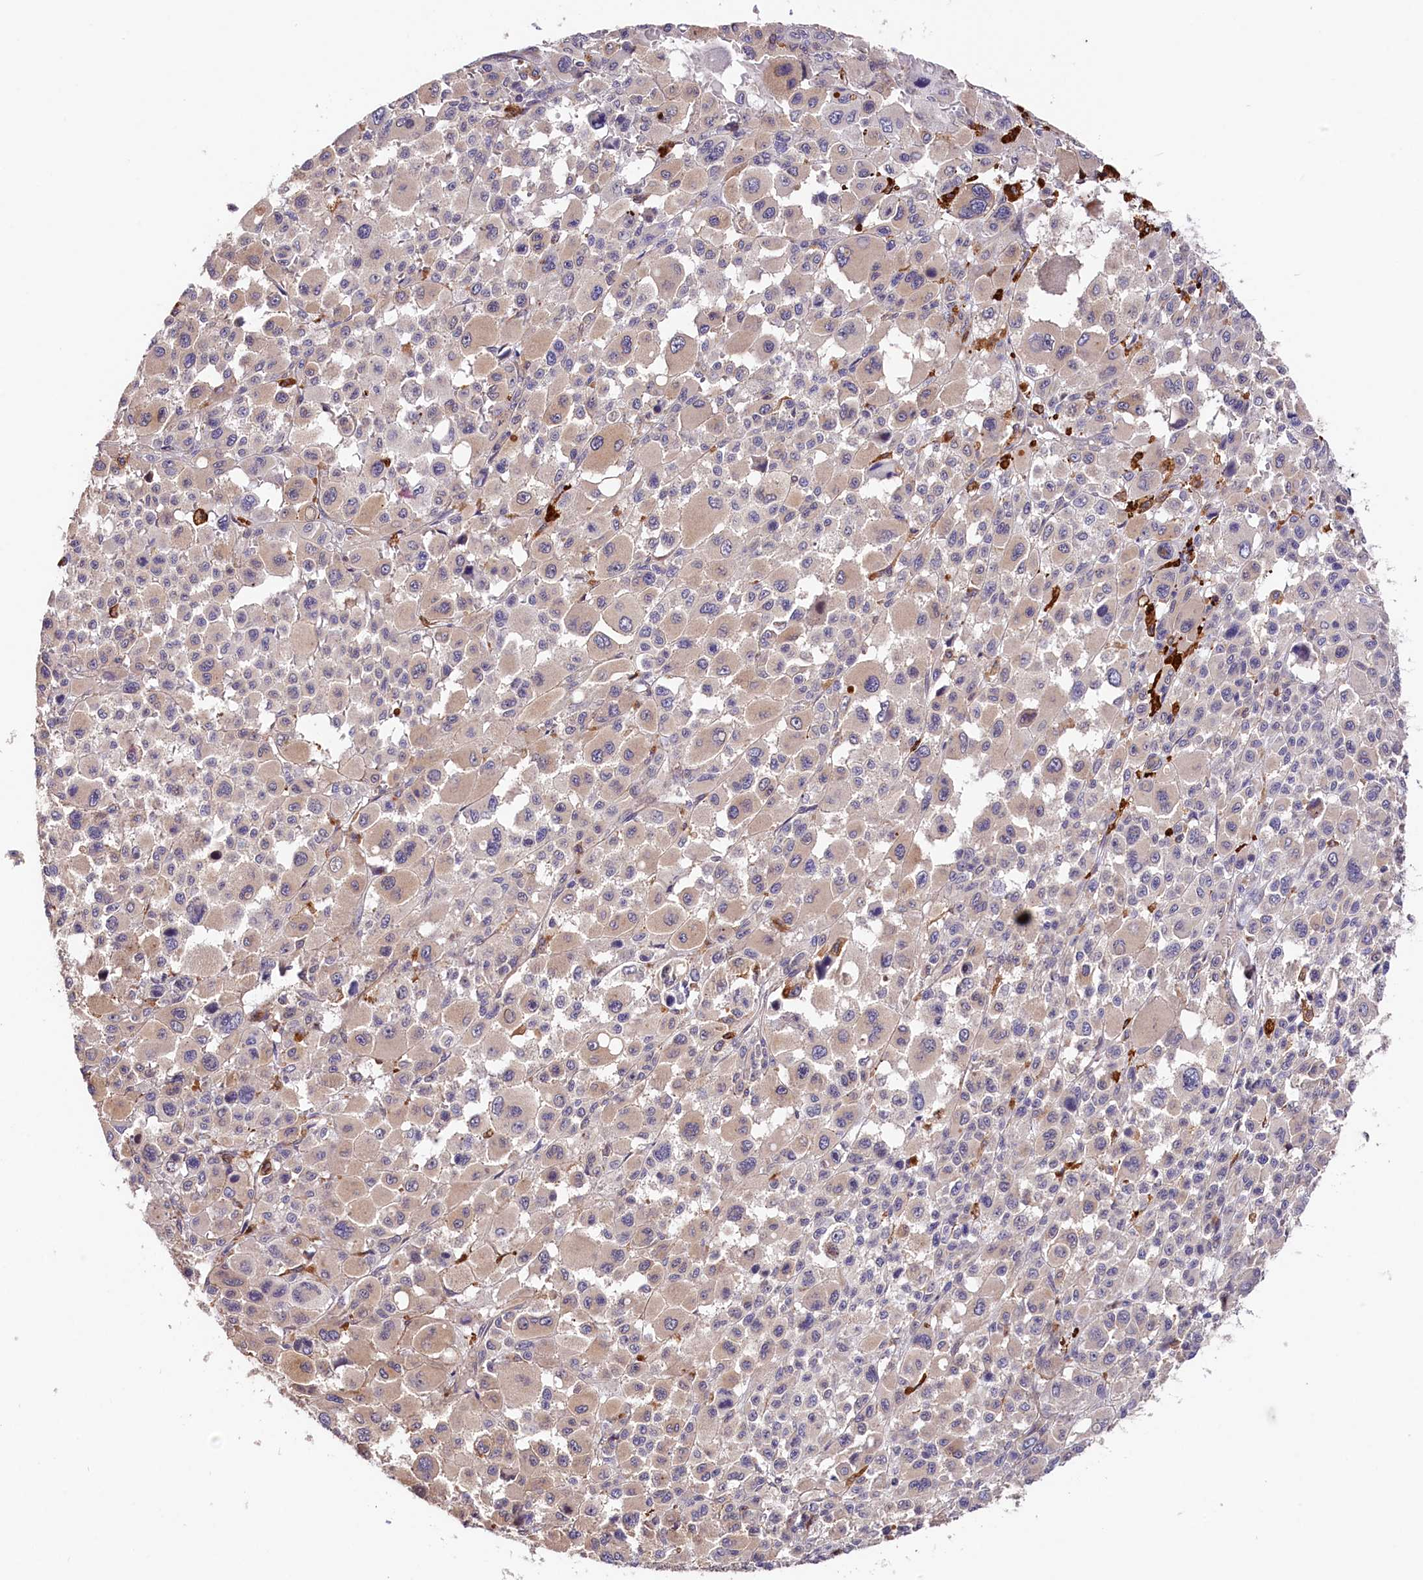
{"staining": {"intensity": "negative", "quantity": "none", "location": "none"}, "tissue": "melanoma", "cell_type": "Tumor cells", "image_type": "cancer", "snomed": [{"axis": "morphology", "description": "Malignant melanoma, Metastatic site"}, {"axis": "topography", "description": "Skin"}], "caption": "High power microscopy photomicrograph of an immunohistochemistry photomicrograph of malignant melanoma (metastatic site), revealing no significant expression in tumor cells.", "gene": "CACNA1H", "patient": {"sex": "female", "age": 74}}